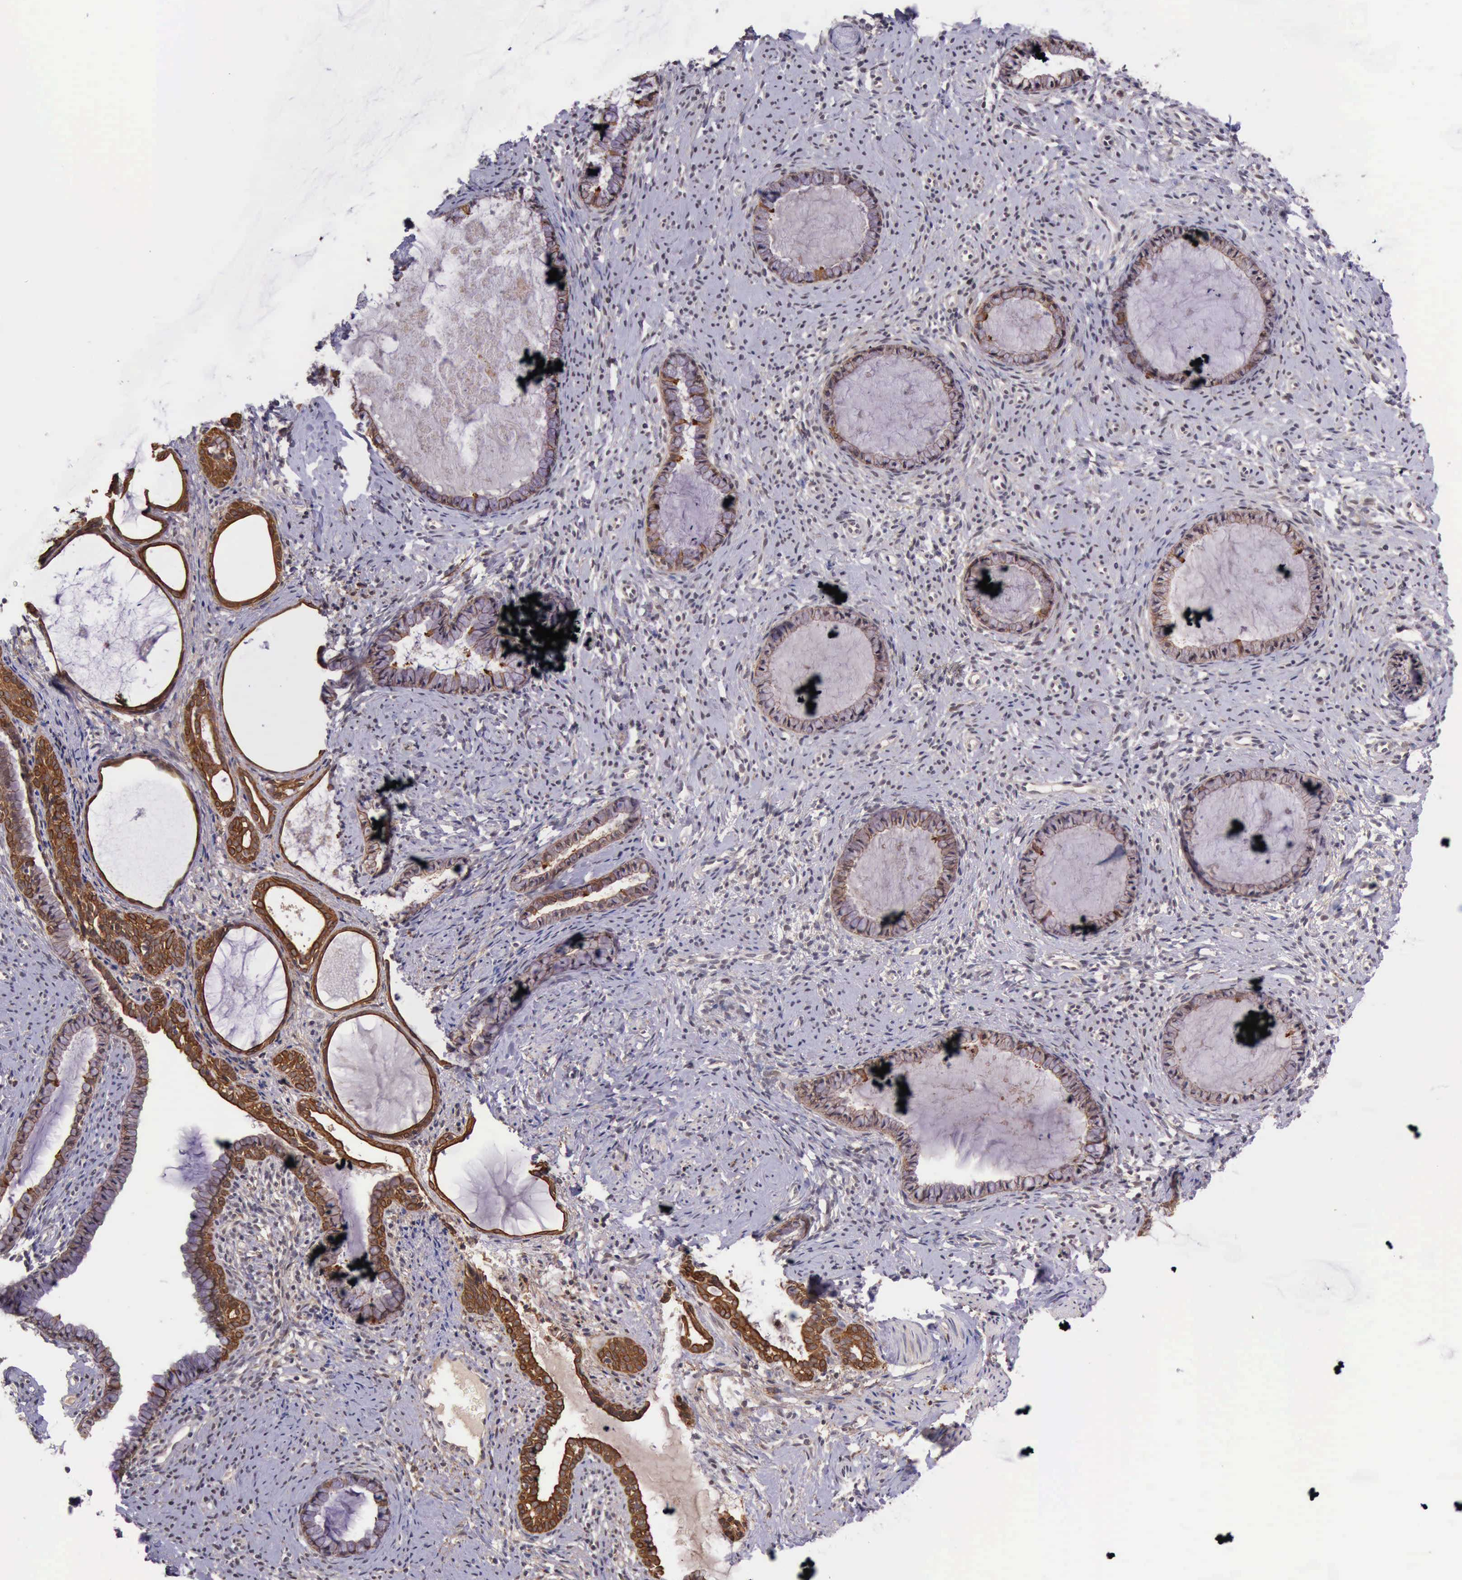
{"staining": {"intensity": "moderate", "quantity": ">75%", "location": "cytoplasmic/membranous"}, "tissue": "cervix", "cell_type": "Glandular cells", "image_type": "normal", "snomed": [{"axis": "morphology", "description": "Normal tissue, NOS"}, {"axis": "topography", "description": "Cervix"}], "caption": "Immunohistochemistry (IHC) image of normal cervix stained for a protein (brown), which exhibits medium levels of moderate cytoplasmic/membranous expression in about >75% of glandular cells.", "gene": "PRICKLE3", "patient": {"sex": "female", "age": 70}}